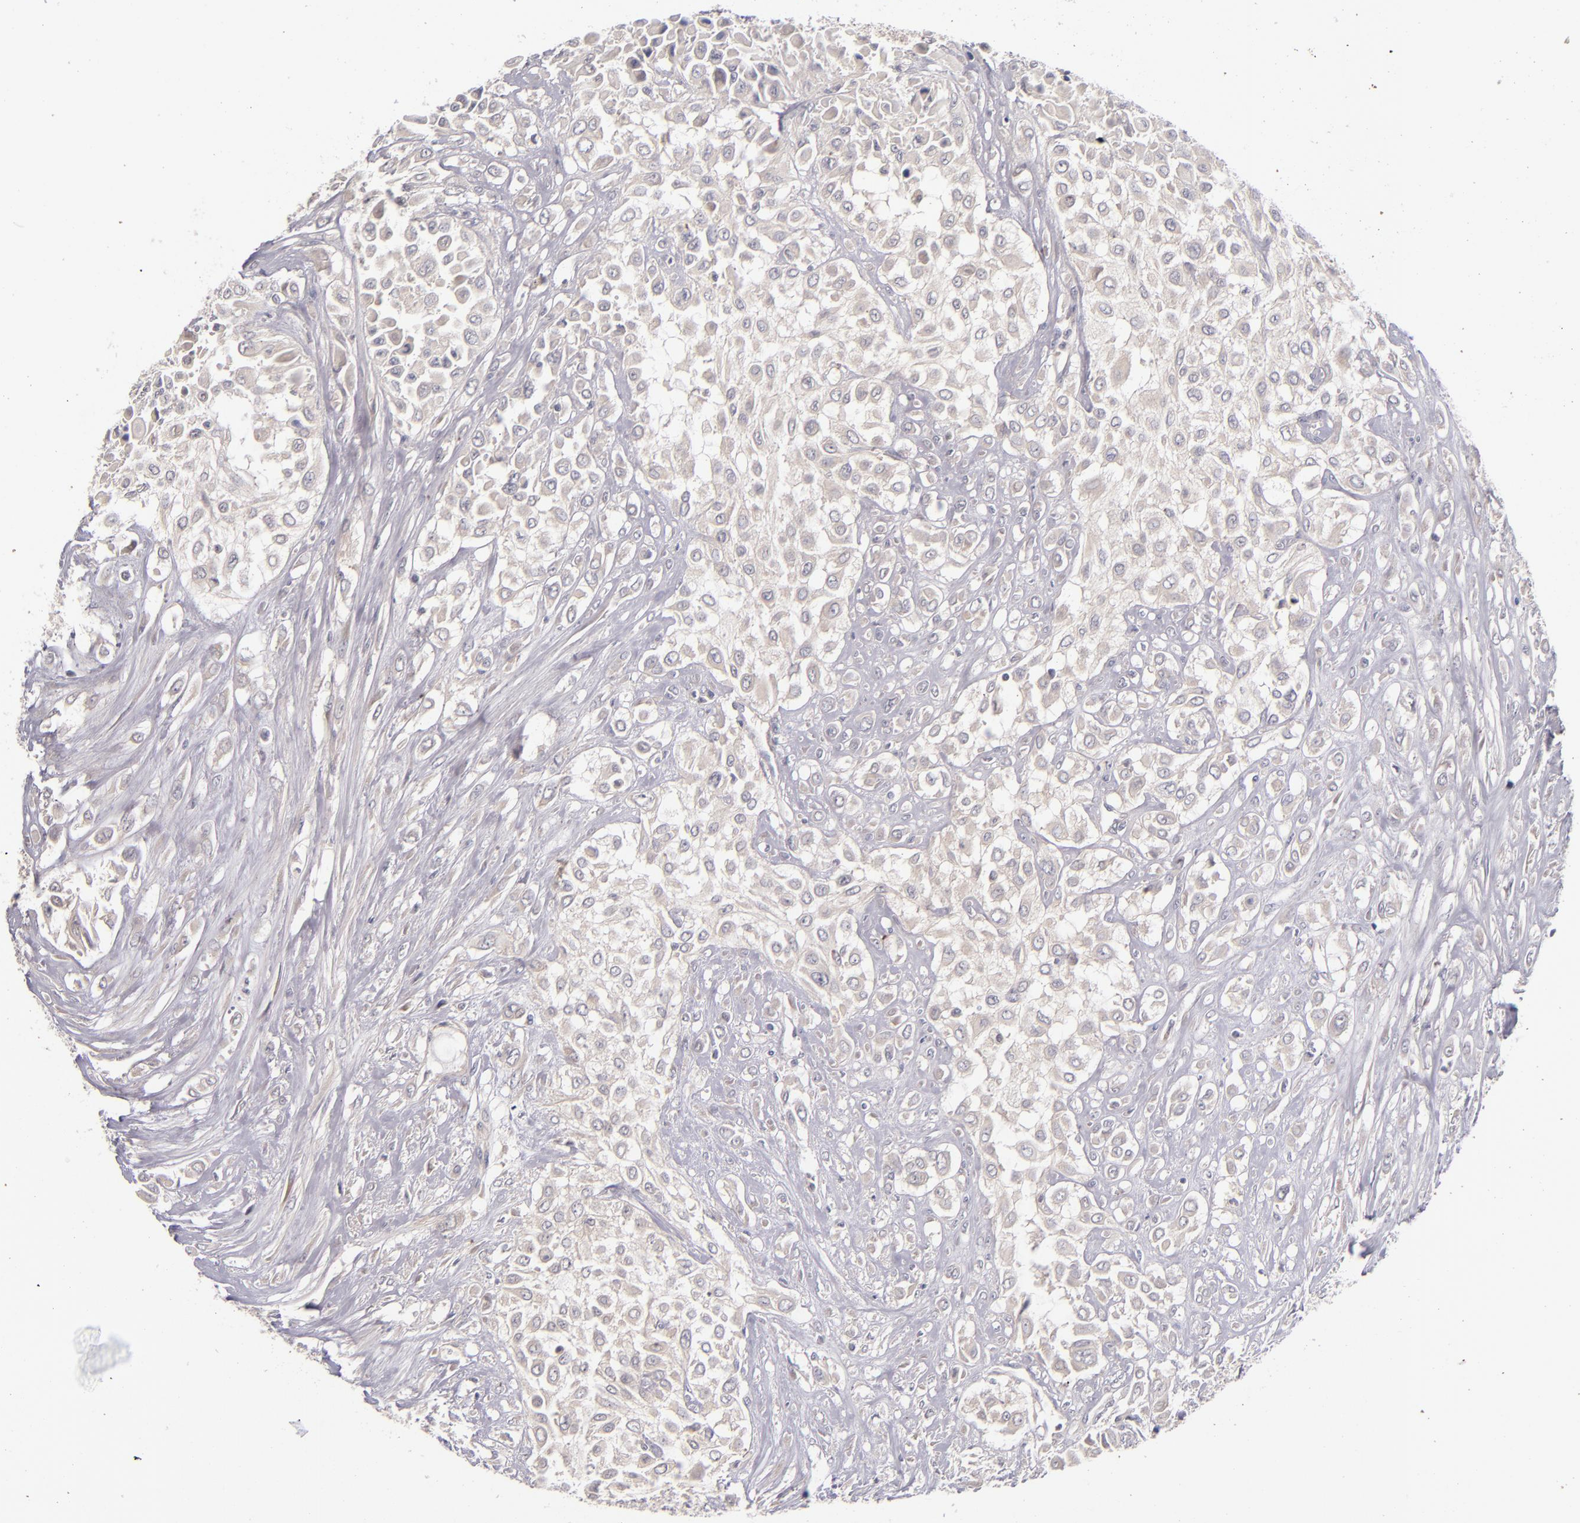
{"staining": {"intensity": "weak", "quantity": "25%-75%", "location": "cytoplasmic/membranous"}, "tissue": "urothelial cancer", "cell_type": "Tumor cells", "image_type": "cancer", "snomed": [{"axis": "morphology", "description": "Urothelial carcinoma, High grade"}, {"axis": "topography", "description": "Urinary bladder"}], "caption": "Weak cytoplasmic/membranous expression is identified in approximately 25%-75% of tumor cells in high-grade urothelial carcinoma. (Brightfield microscopy of DAB IHC at high magnification).", "gene": "TSC2", "patient": {"sex": "male", "age": 57}}